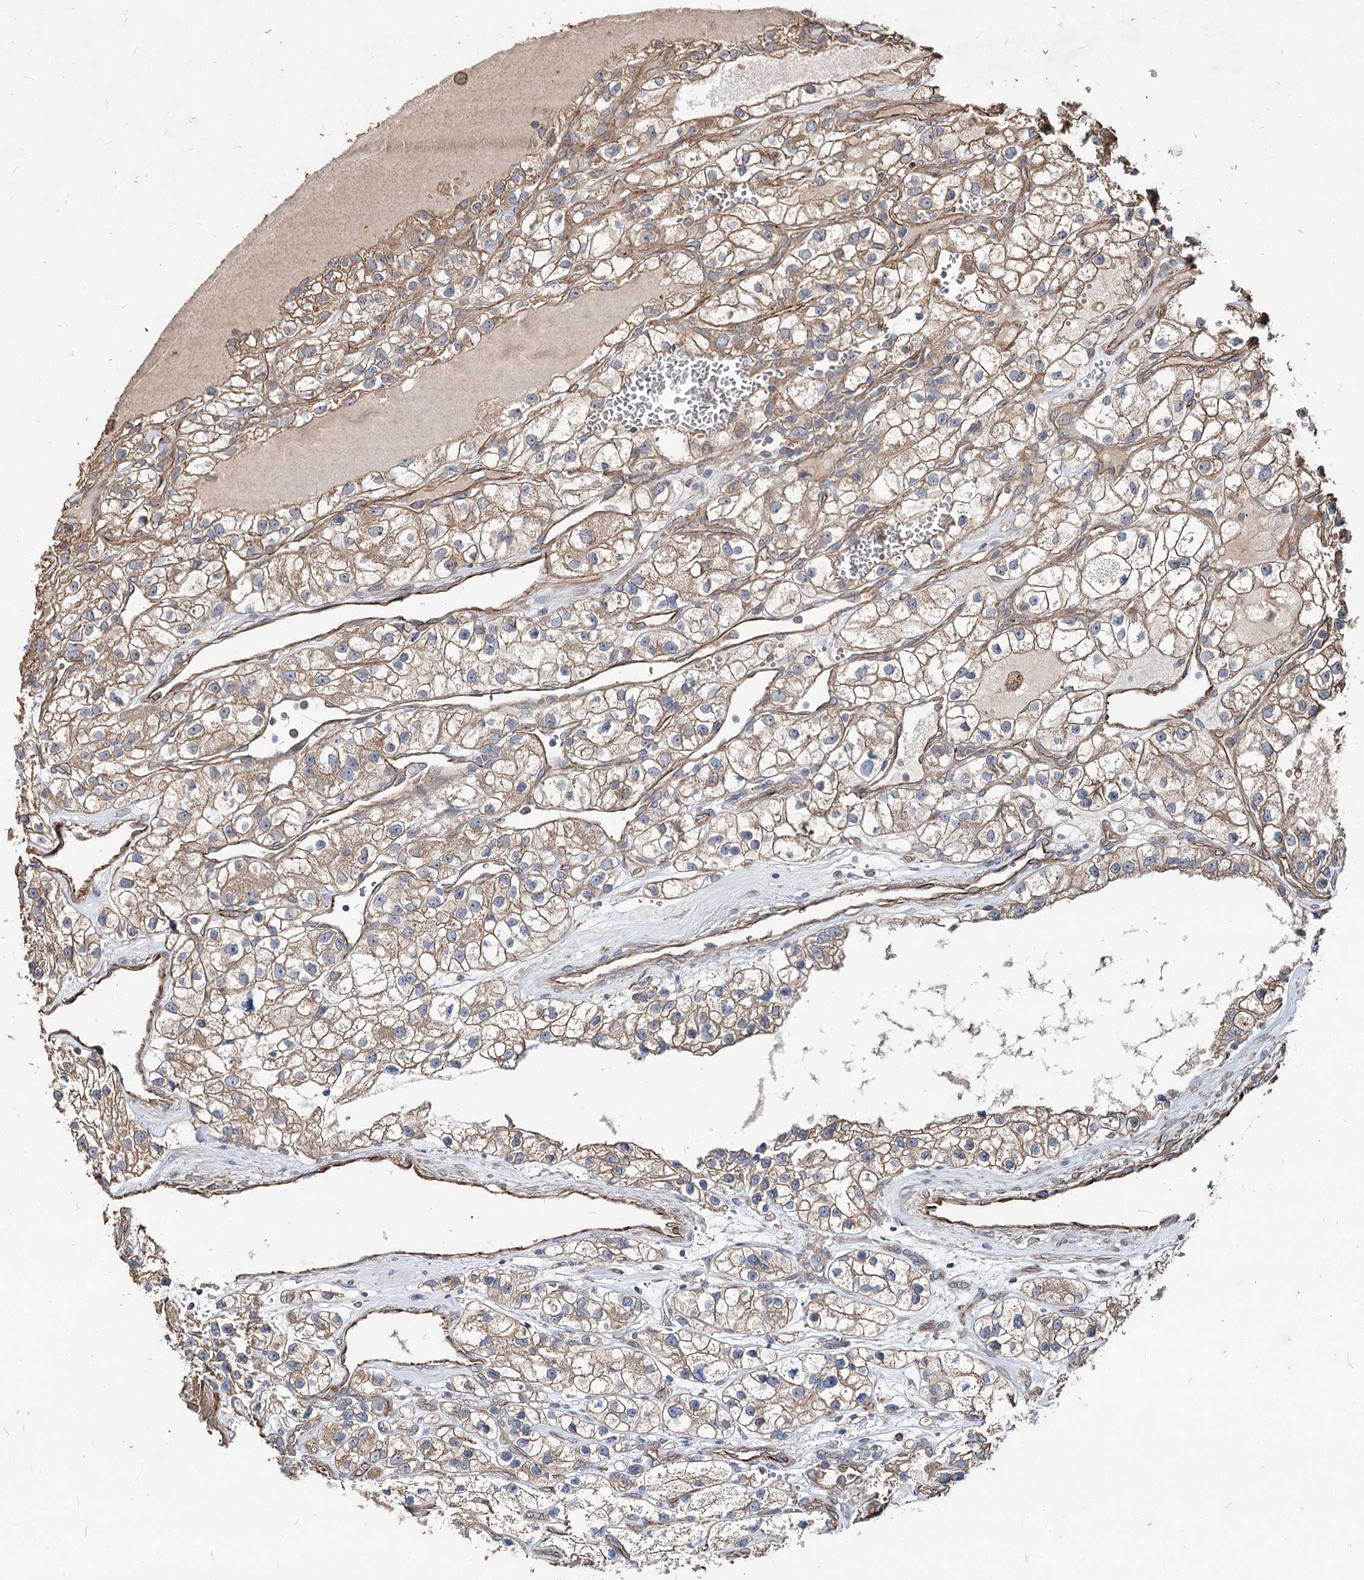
{"staining": {"intensity": "weak", "quantity": ">75%", "location": "cytoplasmic/membranous"}, "tissue": "renal cancer", "cell_type": "Tumor cells", "image_type": "cancer", "snomed": [{"axis": "morphology", "description": "Adenocarcinoma, NOS"}, {"axis": "topography", "description": "Kidney"}], "caption": "Brown immunohistochemical staining in renal cancer demonstrates weak cytoplasmic/membranous staining in approximately >75% of tumor cells. The protein is stained brown, and the nuclei are stained in blue (DAB IHC with brightfield microscopy, high magnification).", "gene": "SPART", "patient": {"sex": "female", "age": 57}}